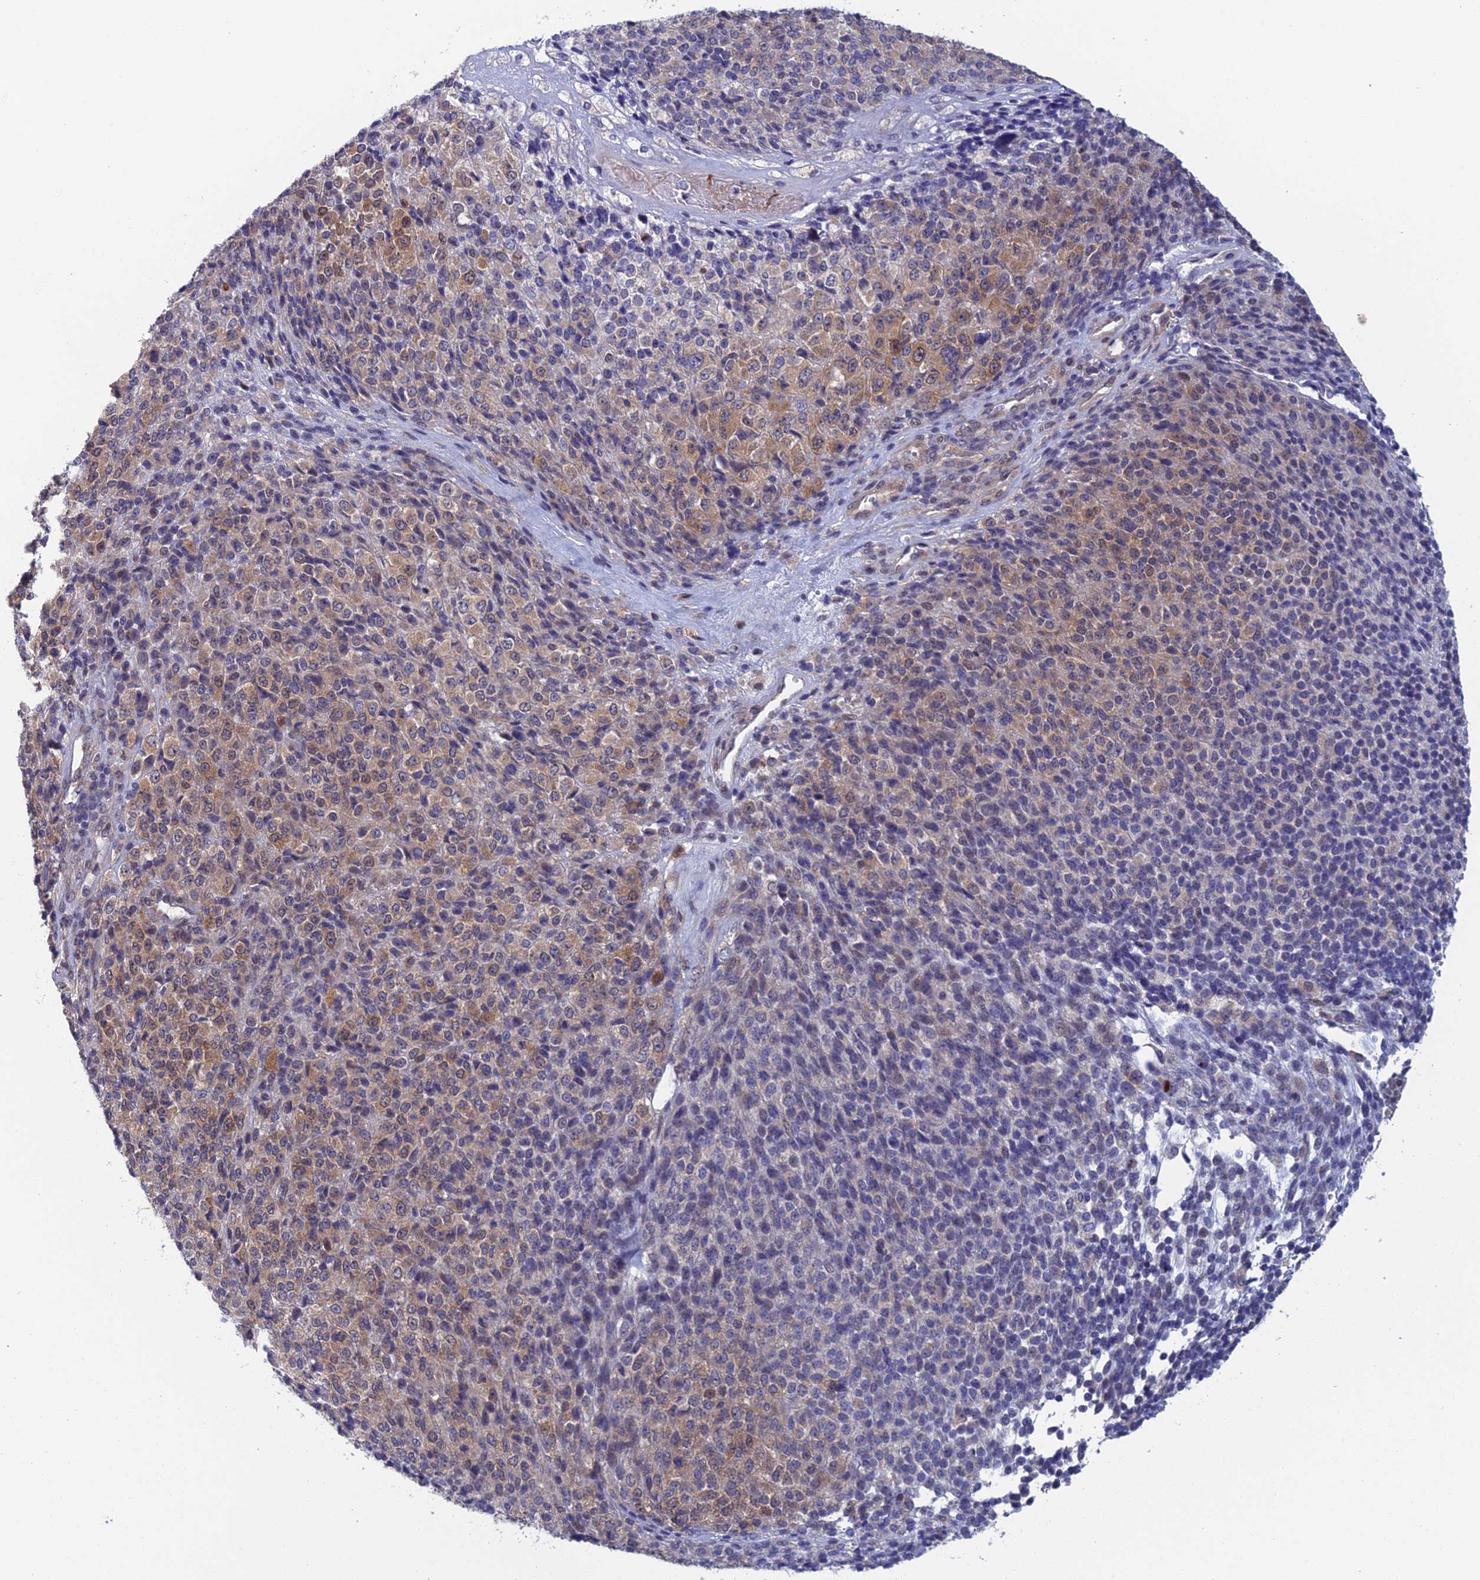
{"staining": {"intensity": "moderate", "quantity": "25%-75%", "location": "cytoplasmic/membranous"}, "tissue": "melanoma", "cell_type": "Tumor cells", "image_type": "cancer", "snomed": [{"axis": "morphology", "description": "Malignant melanoma, Metastatic site"}, {"axis": "topography", "description": "Brain"}], "caption": "This image demonstrates melanoma stained with immunohistochemistry (IHC) to label a protein in brown. The cytoplasmic/membranous of tumor cells show moderate positivity for the protein. Nuclei are counter-stained blue.", "gene": "SRA1", "patient": {"sex": "female", "age": 56}}